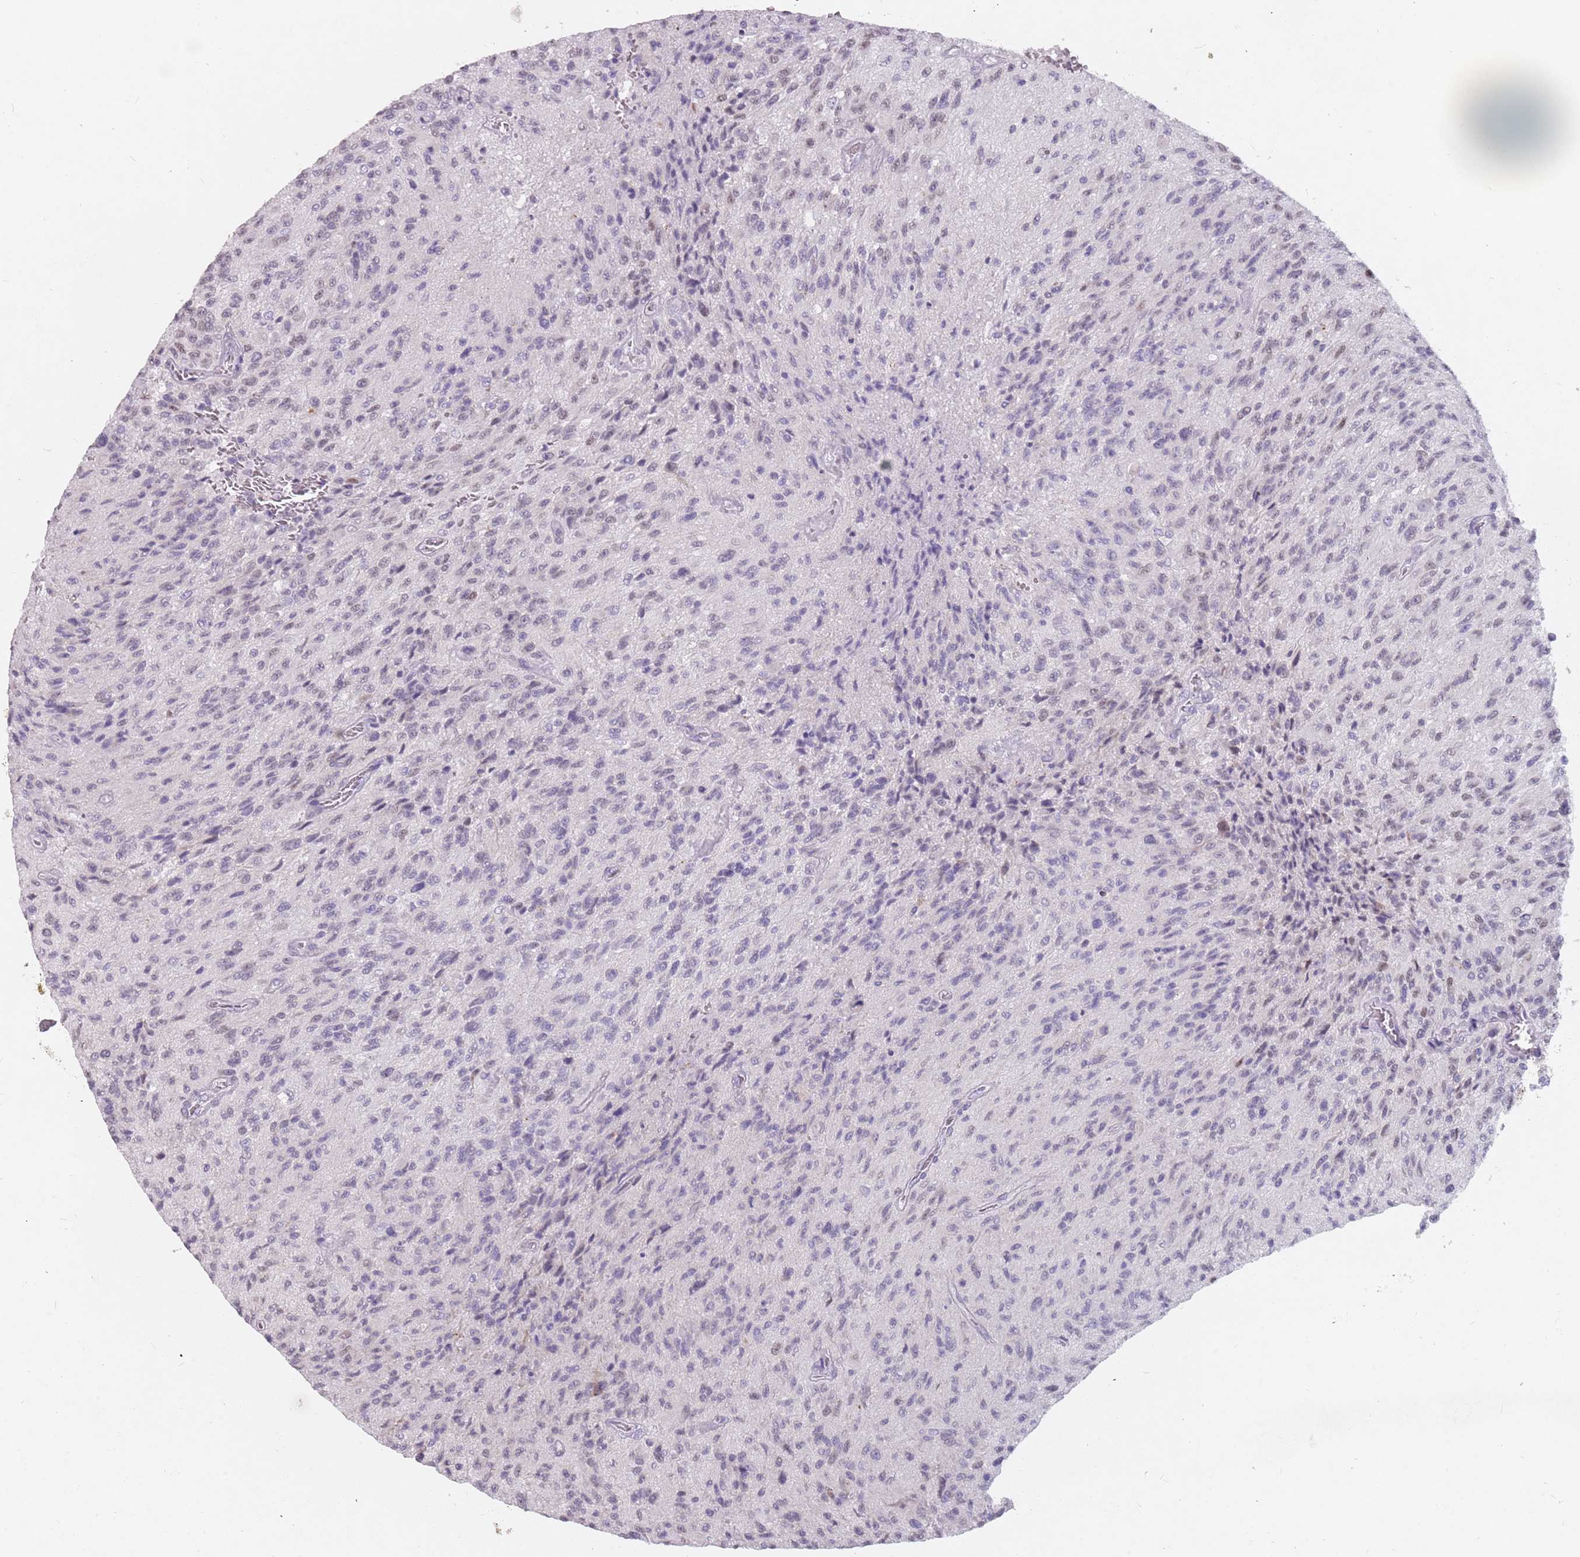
{"staining": {"intensity": "weak", "quantity": "<25%", "location": "nuclear"}, "tissue": "glioma", "cell_type": "Tumor cells", "image_type": "cancer", "snomed": [{"axis": "morphology", "description": "Normal tissue, NOS"}, {"axis": "morphology", "description": "Glioma, malignant, High grade"}, {"axis": "topography", "description": "Cerebral cortex"}], "caption": "Malignant glioma (high-grade) was stained to show a protein in brown. There is no significant positivity in tumor cells.", "gene": "DDX4", "patient": {"sex": "male", "age": 56}}